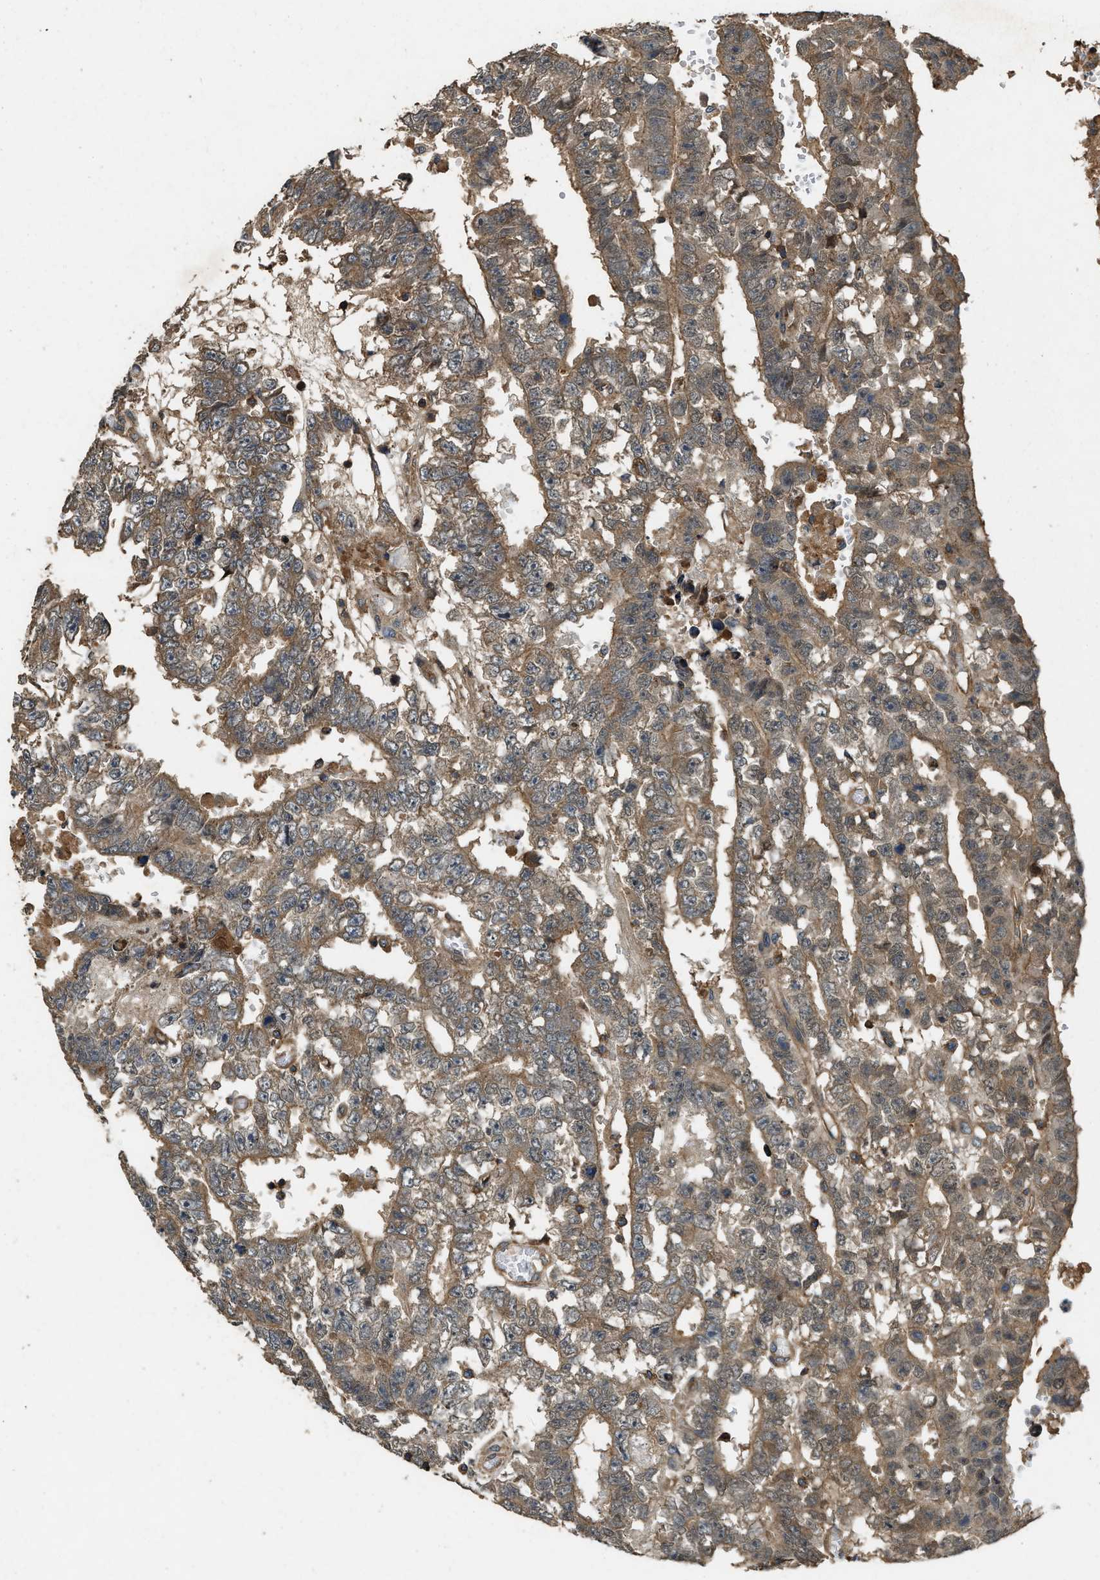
{"staining": {"intensity": "moderate", "quantity": ">75%", "location": "cytoplasmic/membranous"}, "tissue": "testis cancer", "cell_type": "Tumor cells", "image_type": "cancer", "snomed": [{"axis": "morphology", "description": "Carcinoma, Embryonal, NOS"}, {"axis": "topography", "description": "Testis"}], "caption": "Brown immunohistochemical staining in testis embryonal carcinoma displays moderate cytoplasmic/membranous positivity in about >75% of tumor cells.", "gene": "ATP8B1", "patient": {"sex": "male", "age": 25}}